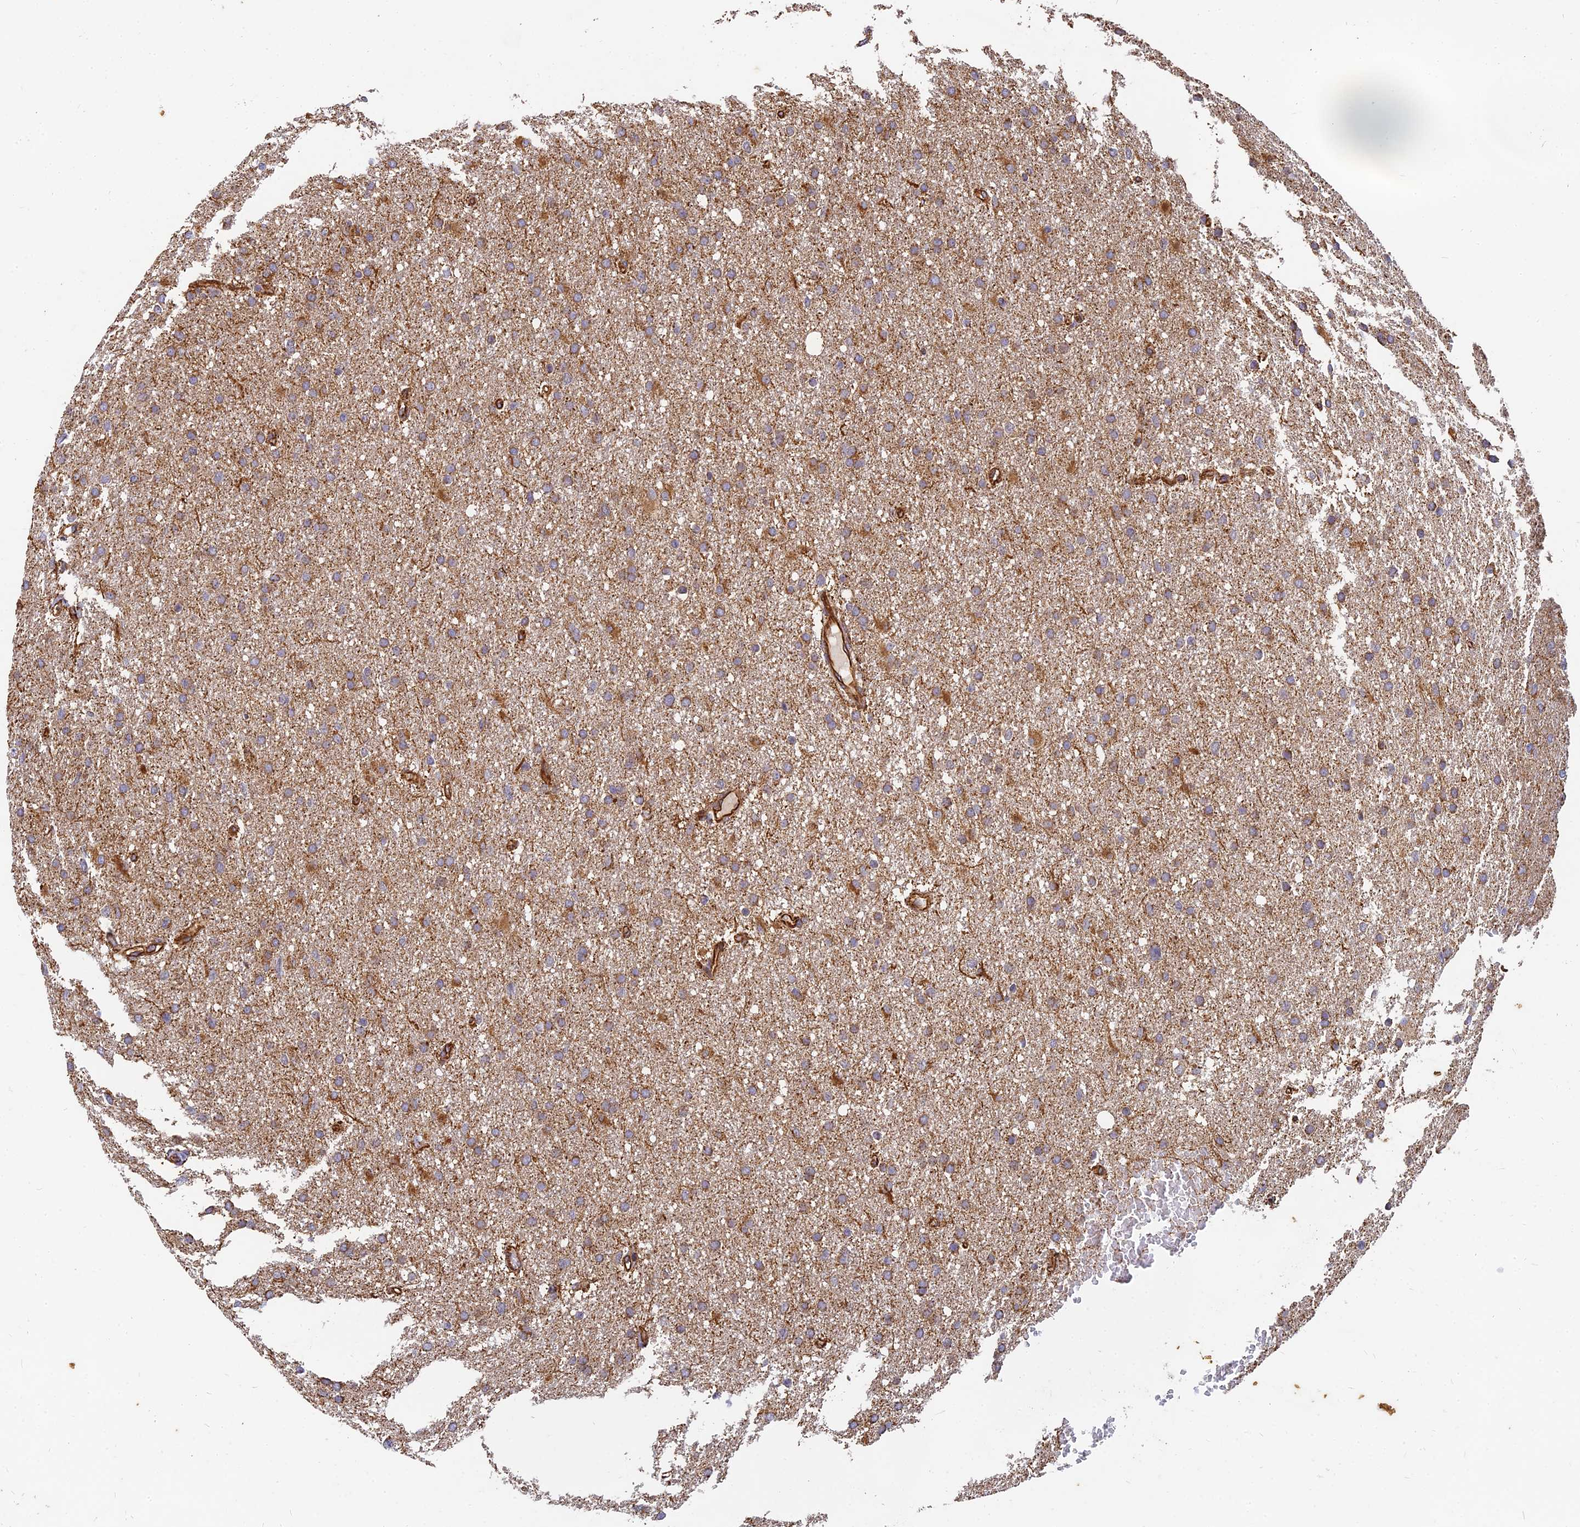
{"staining": {"intensity": "moderate", "quantity": "25%-75%", "location": "cytoplasmic/membranous"}, "tissue": "glioma", "cell_type": "Tumor cells", "image_type": "cancer", "snomed": [{"axis": "morphology", "description": "Glioma, malignant, High grade"}, {"axis": "topography", "description": "Cerebral cortex"}], "caption": "High-power microscopy captured an immunohistochemistry (IHC) photomicrograph of high-grade glioma (malignant), revealing moderate cytoplasmic/membranous expression in about 25%-75% of tumor cells.", "gene": "DSTYK", "patient": {"sex": "female", "age": 36}}